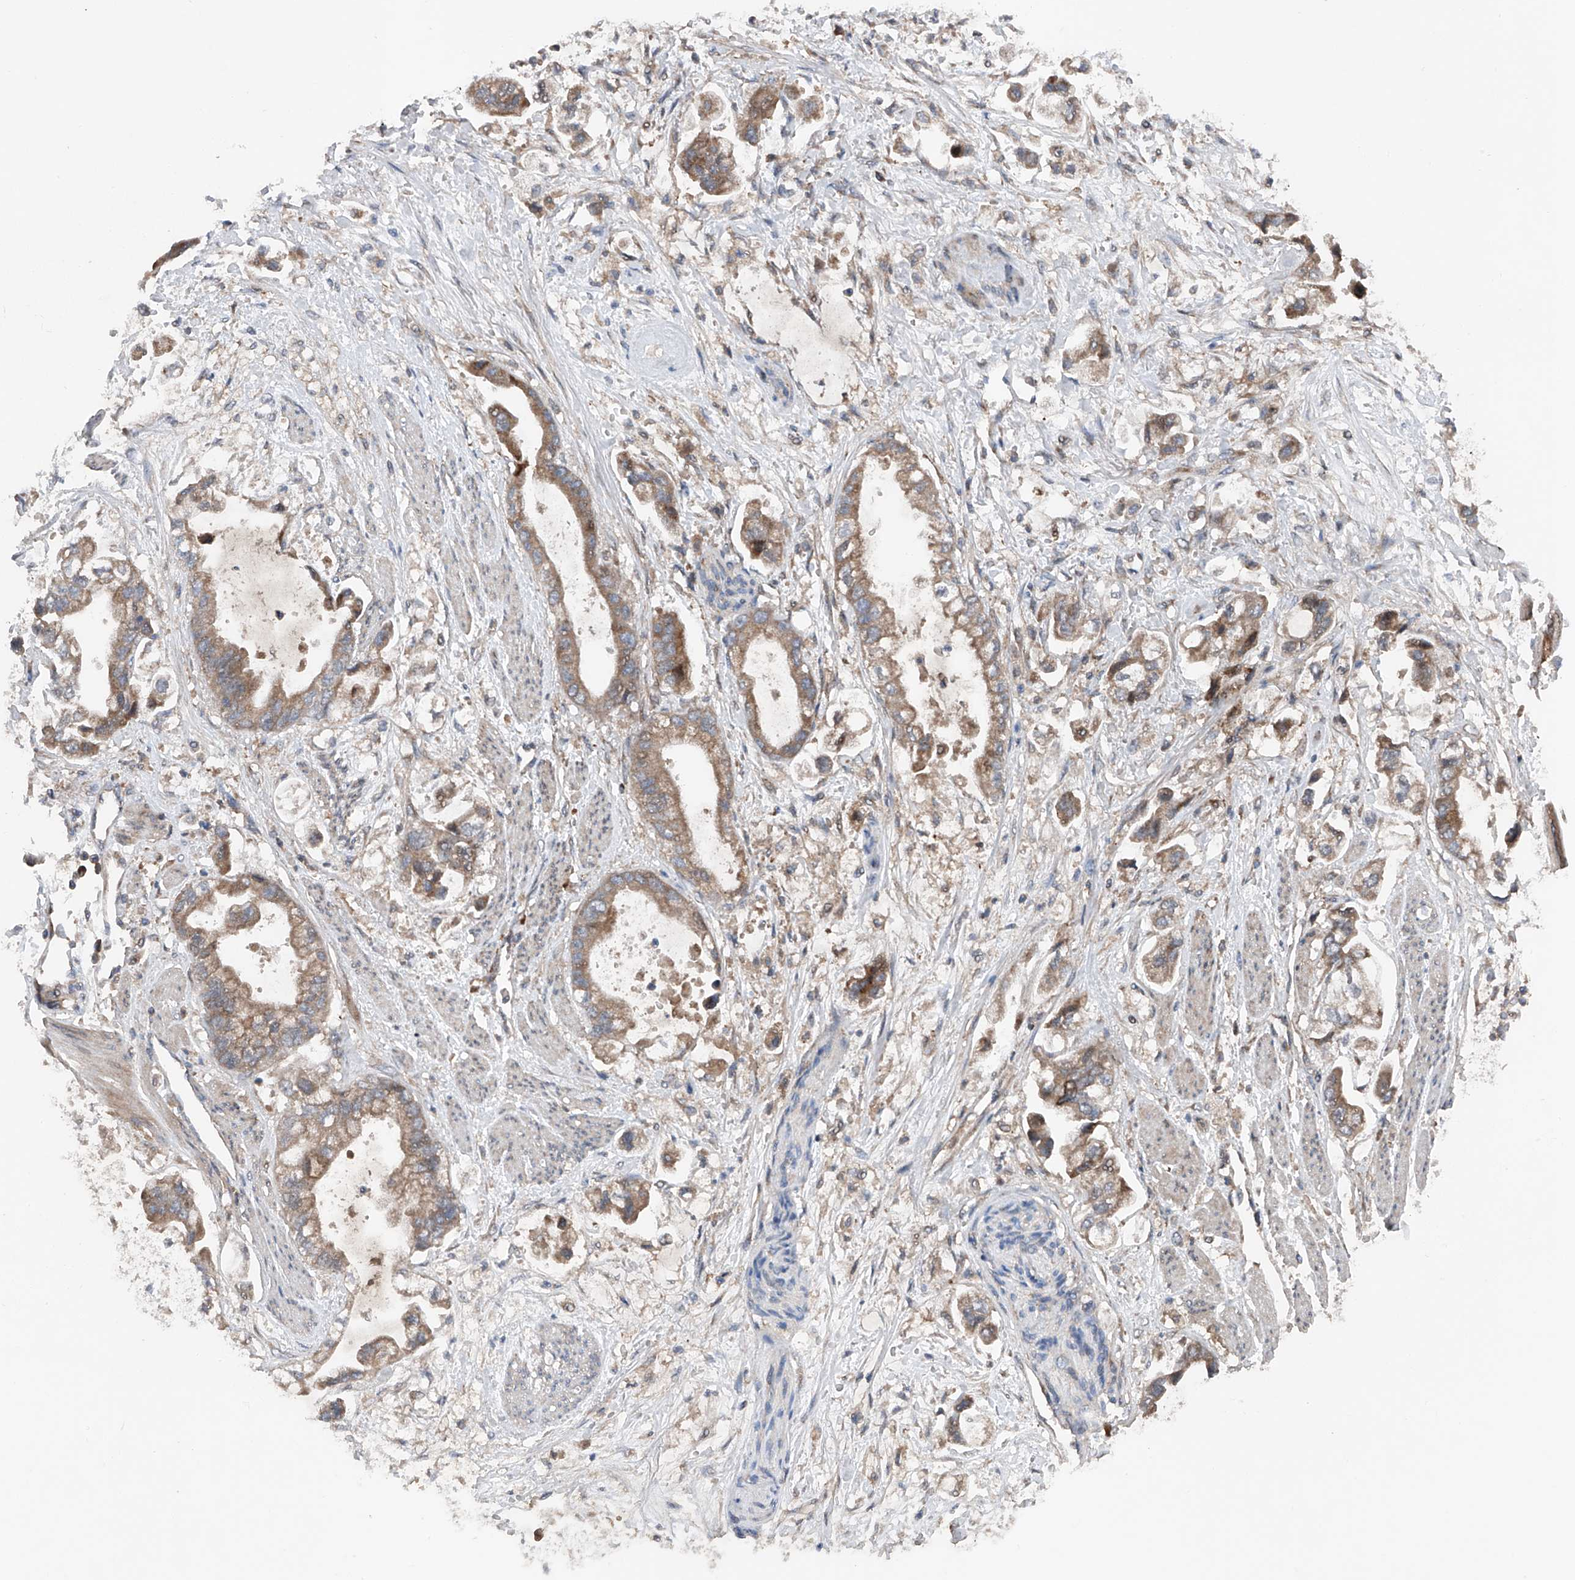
{"staining": {"intensity": "moderate", "quantity": ">75%", "location": "cytoplasmic/membranous"}, "tissue": "stomach cancer", "cell_type": "Tumor cells", "image_type": "cancer", "snomed": [{"axis": "morphology", "description": "Adenocarcinoma, NOS"}, {"axis": "topography", "description": "Stomach"}], "caption": "High-power microscopy captured an immunohistochemistry micrograph of adenocarcinoma (stomach), revealing moderate cytoplasmic/membranous expression in approximately >75% of tumor cells.", "gene": "DAD1", "patient": {"sex": "male", "age": 62}}